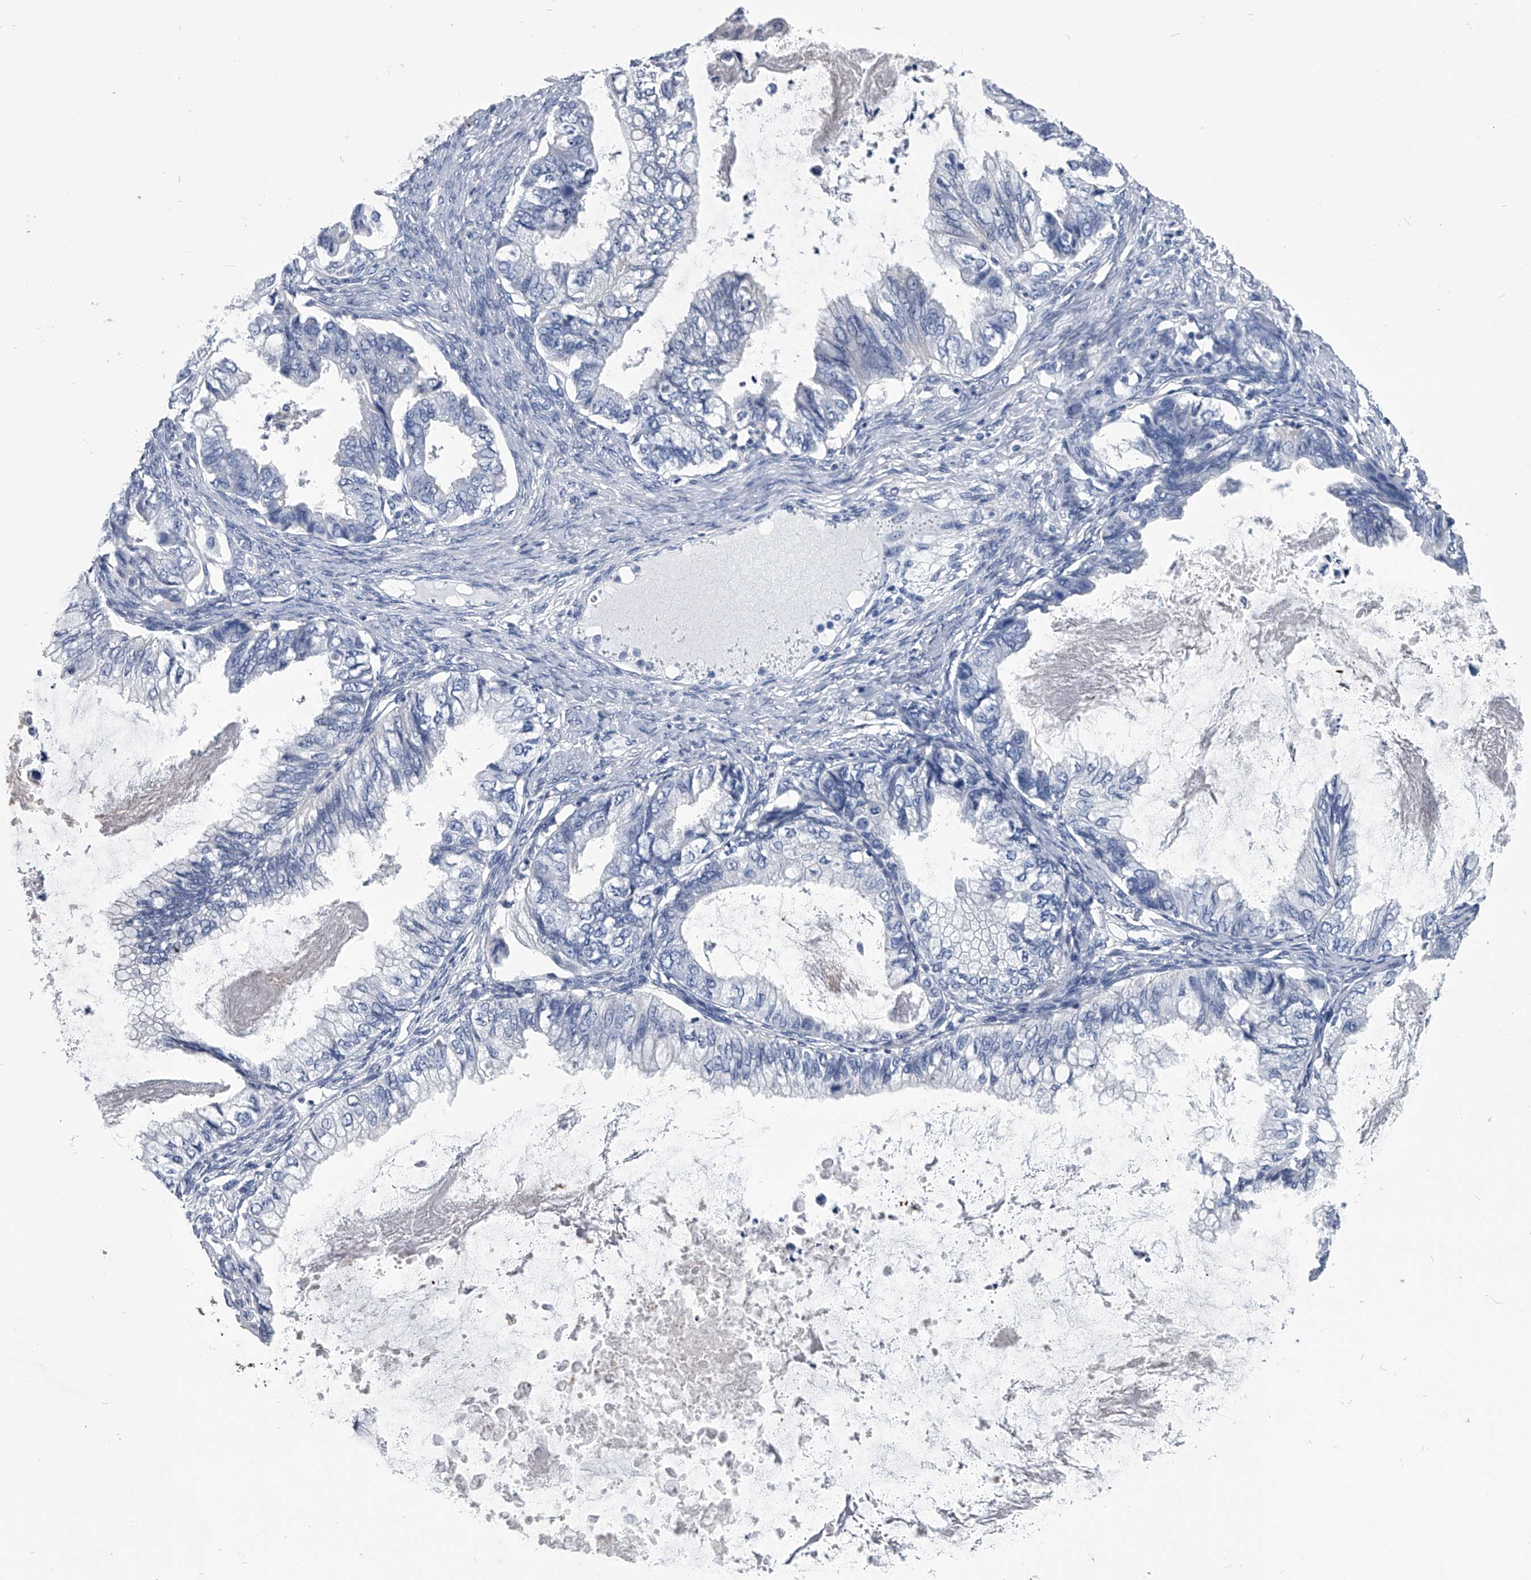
{"staining": {"intensity": "negative", "quantity": "none", "location": "none"}, "tissue": "ovarian cancer", "cell_type": "Tumor cells", "image_type": "cancer", "snomed": [{"axis": "morphology", "description": "Cystadenocarcinoma, mucinous, NOS"}, {"axis": "topography", "description": "Ovary"}], "caption": "There is no significant staining in tumor cells of ovarian mucinous cystadenocarcinoma.", "gene": "PDXK", "patient": {"sex": "female", "age": 80}}